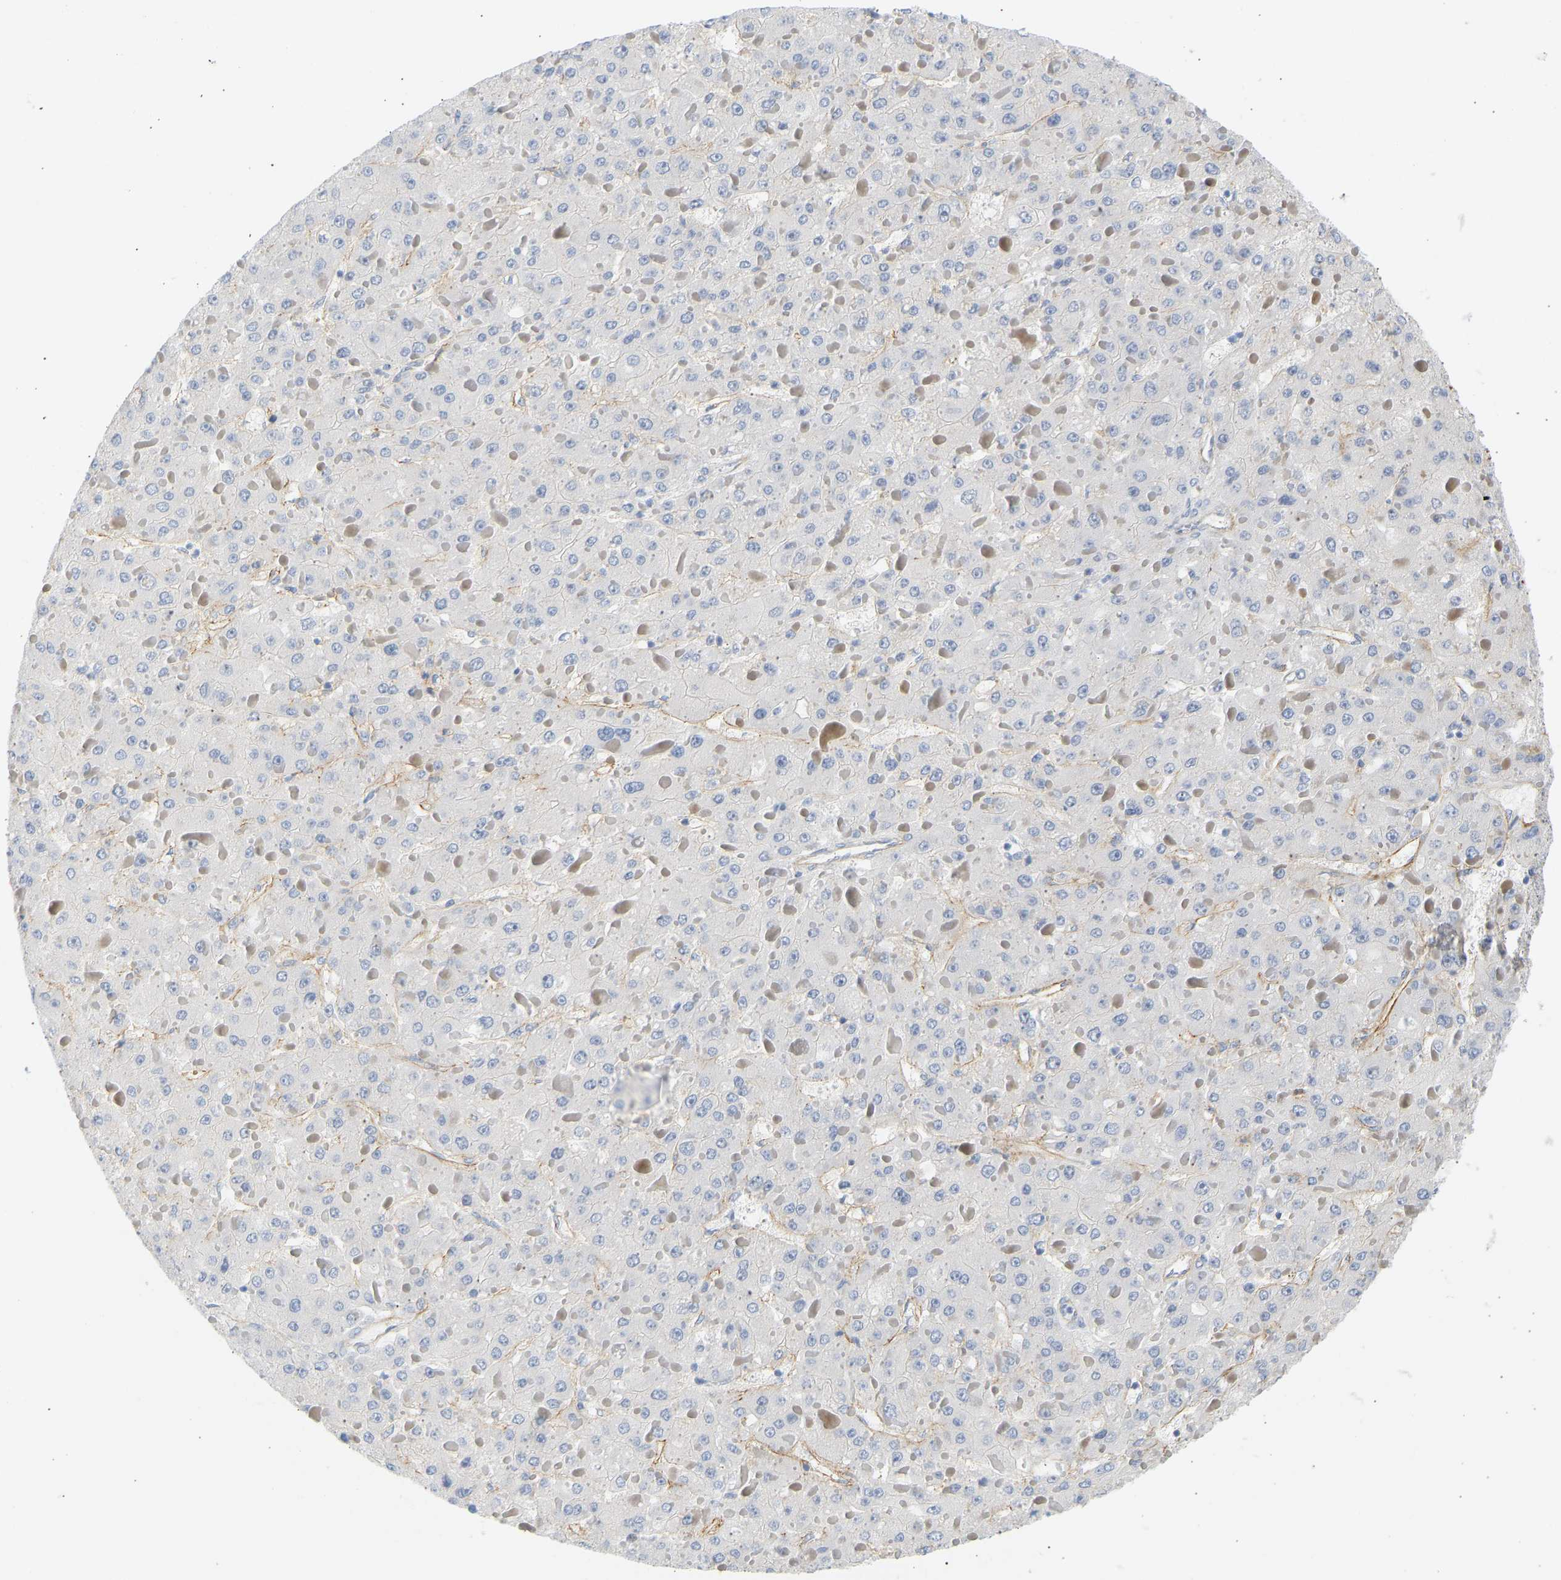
{"staining": {"intensity": "negative", "quantity": "none", "location": "none"}, "tissue": "liver cancer", "cell_type": "Tumor cells", "image_type": "cancer", "snomed": [{"axis": "morphology", "description": "Carcinoma, Hepatocellular, NOS"}, {"axis": "topography", "description": "Liver"}], "caption": "This photomicrograph is of liver hepatocellular carcinoma stained with IHC to label a protein in brown with the nuclei are counter-stained blue. There is no positivity in tumor cells.", "gene": "SLC30A7", "patient": {"sex": "female", "age": 73}}